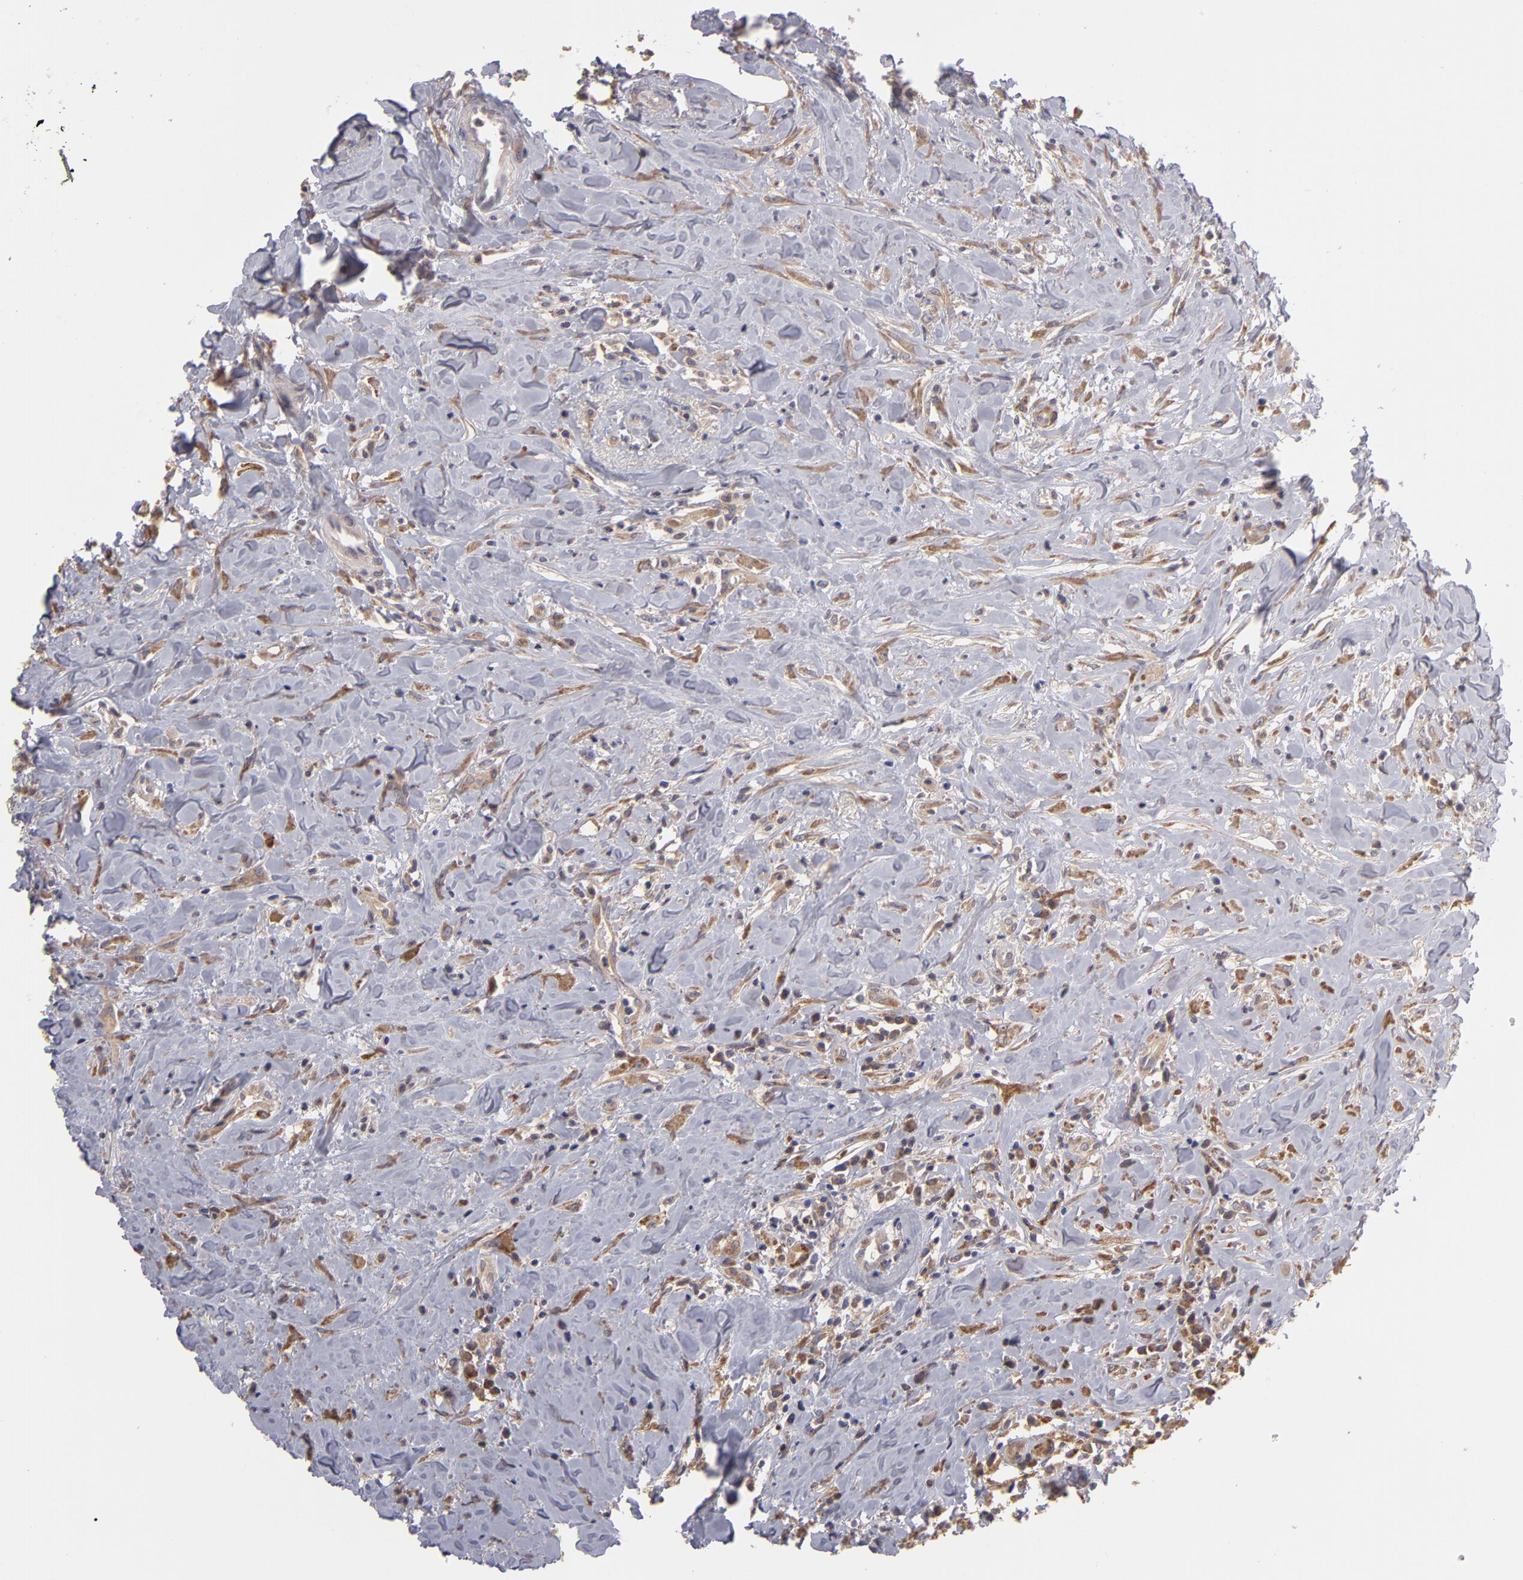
{"staining": {"intensity": "moderate", "quantity": ">75%", "location": "cytoplasmic/membranous"}, "tissue": "head and neck cancer", "cell_type": "Tumor cells", "image_type": "cancer", "snomed": [{"axis": "morphology", "description": "Squamous cell carcinoma, NOS"}, {"axis": "topography", "description": "Oral tissue"}, {"axis": "topography", "description": "Head-Neck"}], "caption": "Squamous cell carcinoma (head and neck) stained with immunohistochemistry shows moderate cytoplasmic/membranous positivity in about >75% of tumor cells.", "gene": "MTHFD1", "patient": {"sex": "female", "age": 82}}